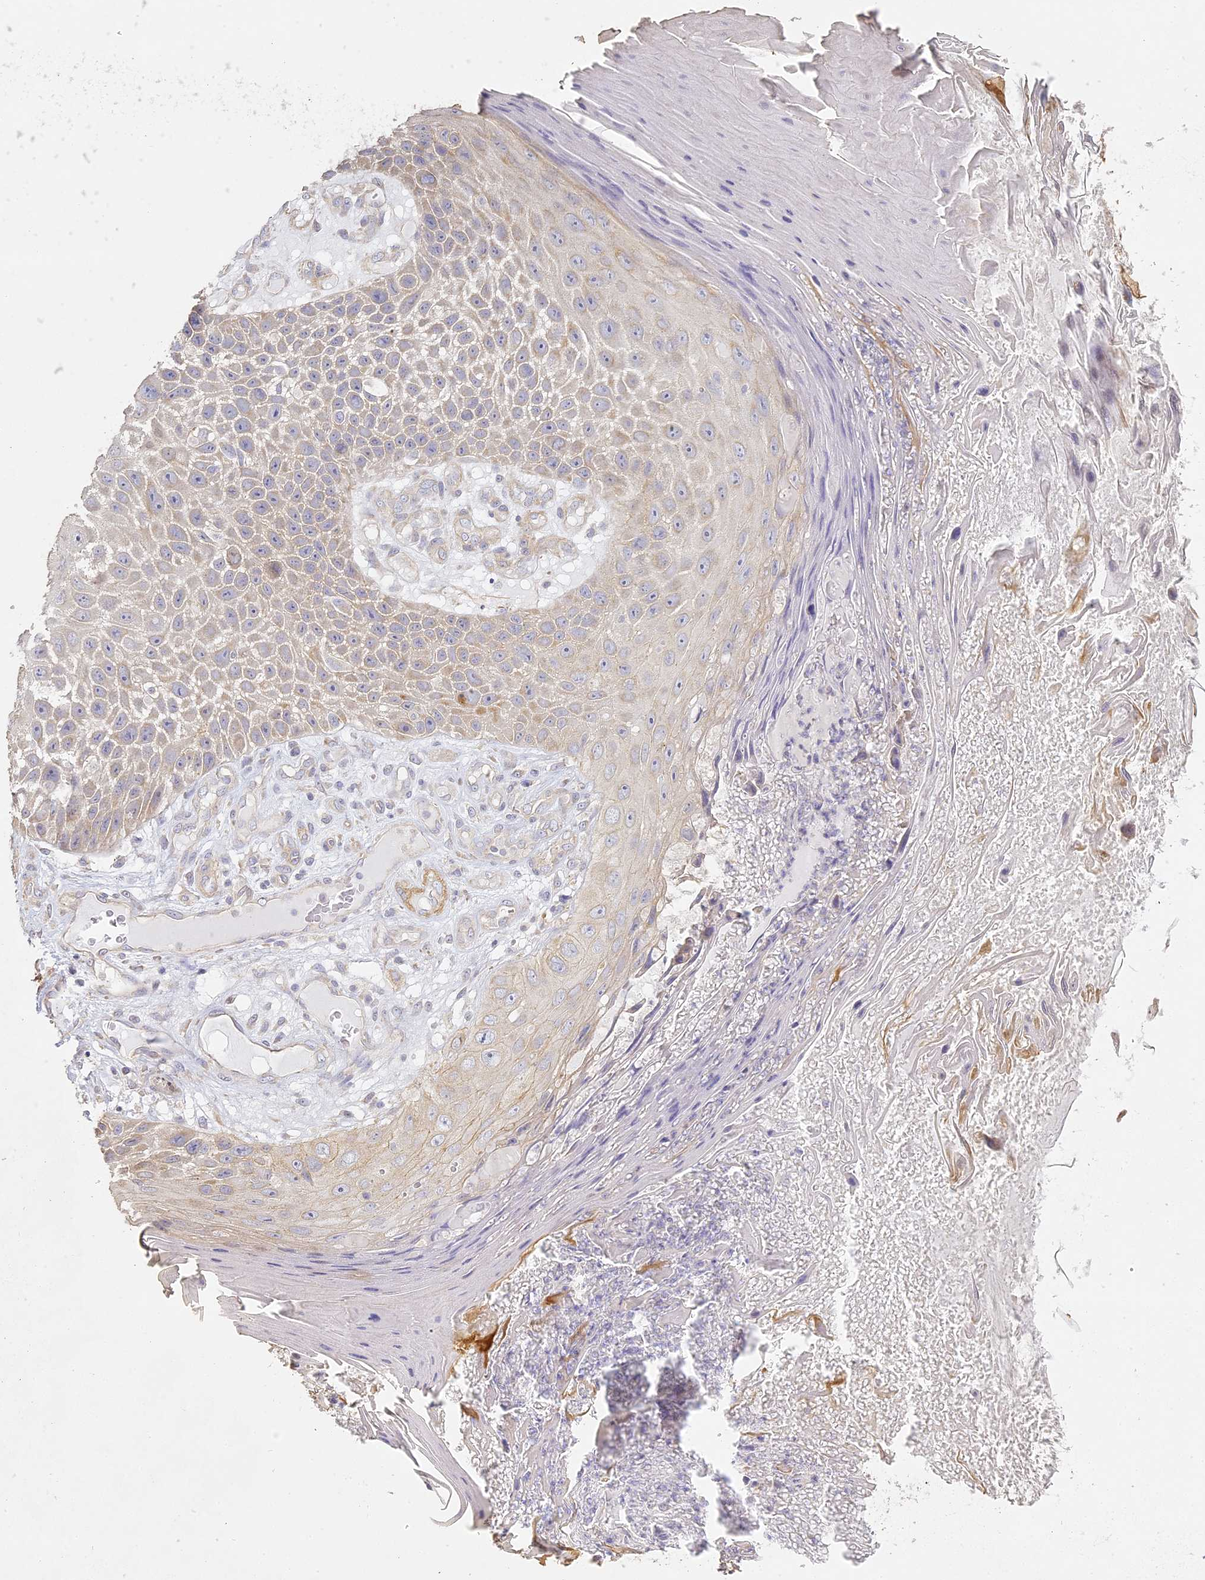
{"staining": {"intensity": "weak", "quantity": "<25%", "location": "cytoplasmic/membranous"}, "tissue": "skin cancer", "cell_type": "Tumor cells", "image_type": "cancer", "snomed": [{"axis": "morphology", "description": "Squamous cell carcinoma, NOS"}, {"axis": "topography", "description": "Skin"}], "caption": "IHC of skin squamous cell carcinoma displays no expression in tumor cells.", "gene": "MED28", "patient": {"sex": "female", "age": 88}}